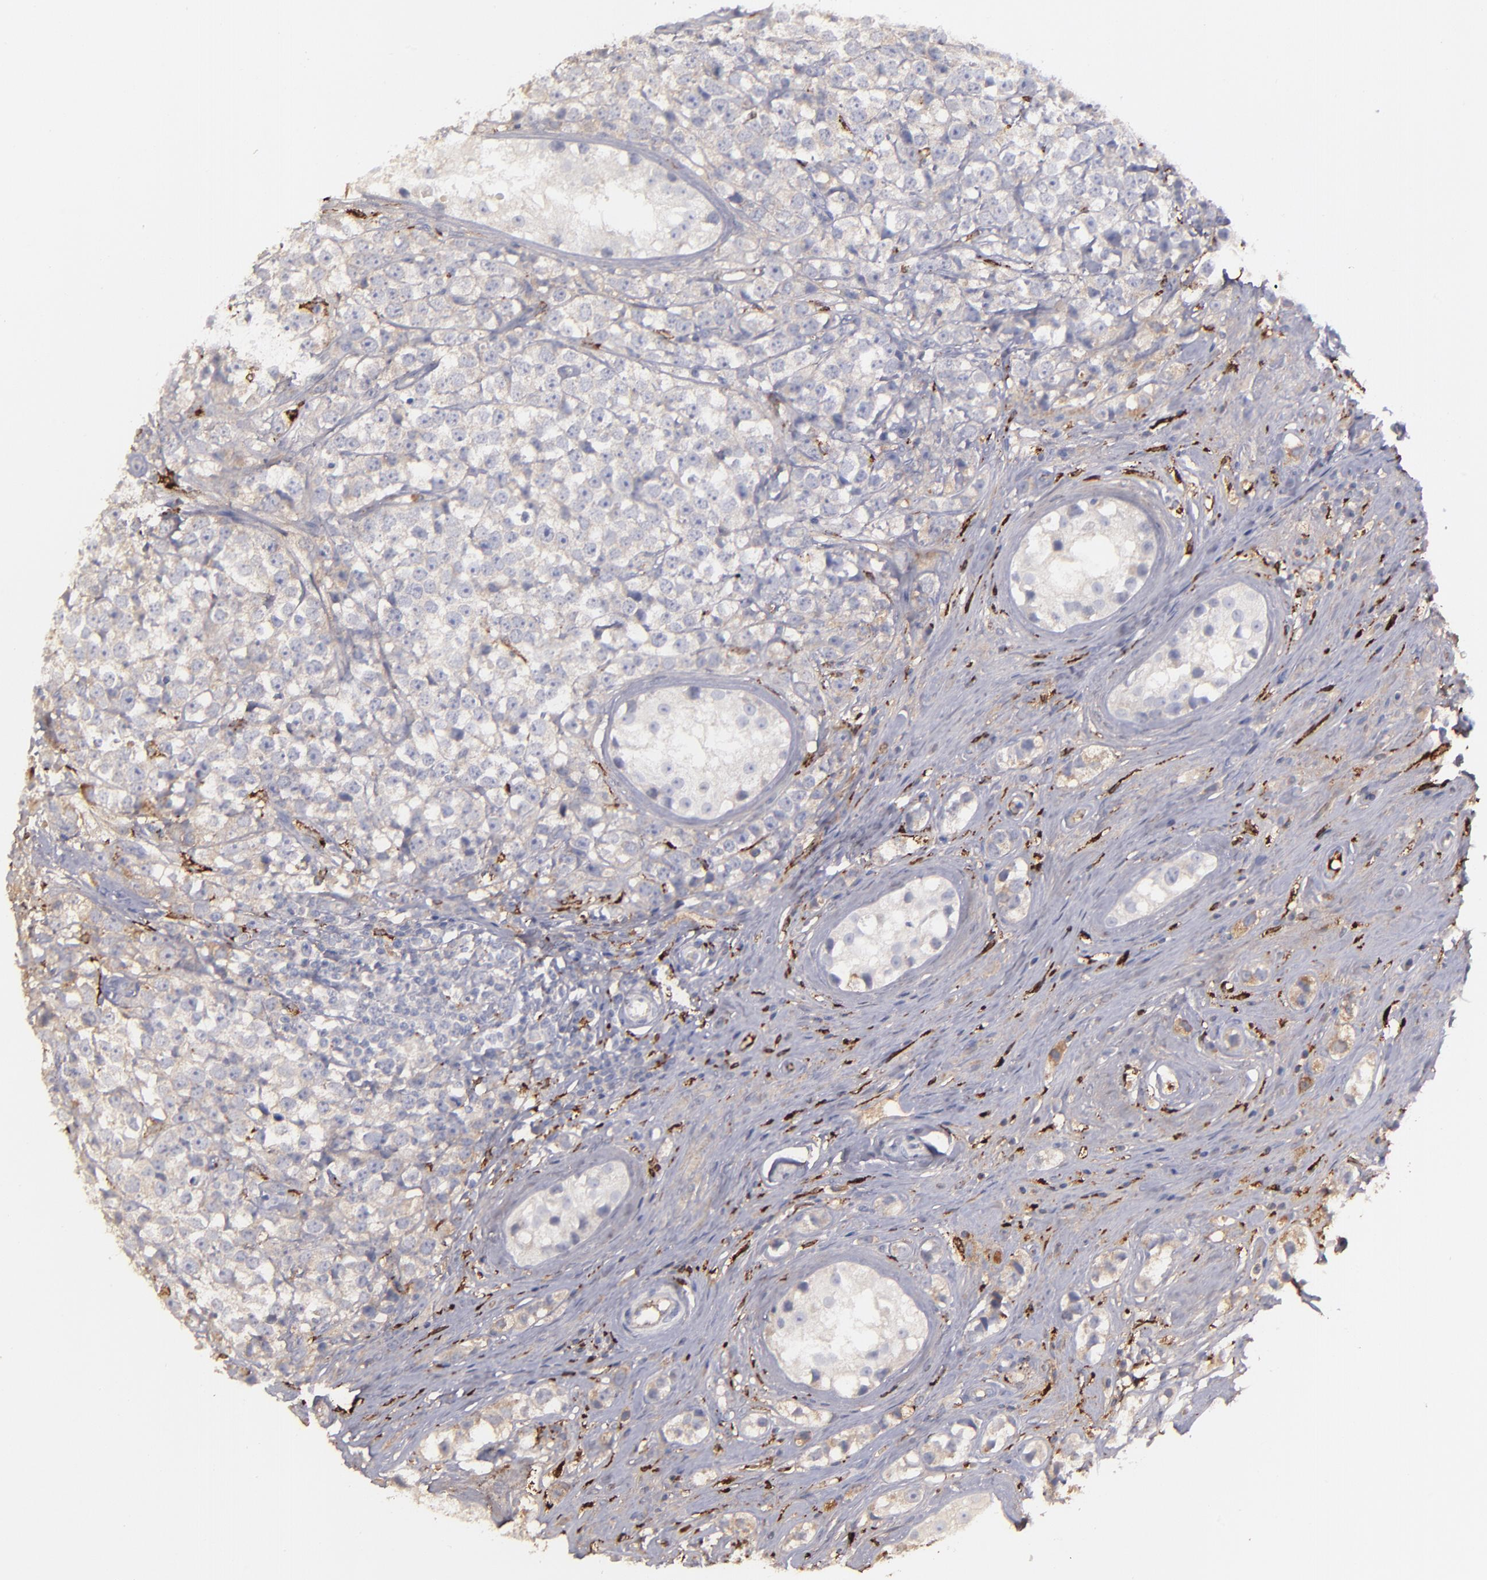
{"staining": {"intensity": "weak", "quantity": "25%-75%", "location": "cytoplasmic/membranous"}, "tissue": "testis cancer", "cell_type": "Tumor cells", "image_type": "cancer", "snomed": [{"axis": "morphology", "description": "Seminoma, NOS"}, {"axis": "topography", "description": "Testis"}], "caption": "Immunohistochemistry (IHC) (DAB (3,3'-diaminobenzidine)) staining of human testis seminoma displays weak cytoplasmic/membranous protein expression in approximately 25%-75% of tumor cells.", "gene": "C1QA", "patient": {"sex": "male", "age": 25}}